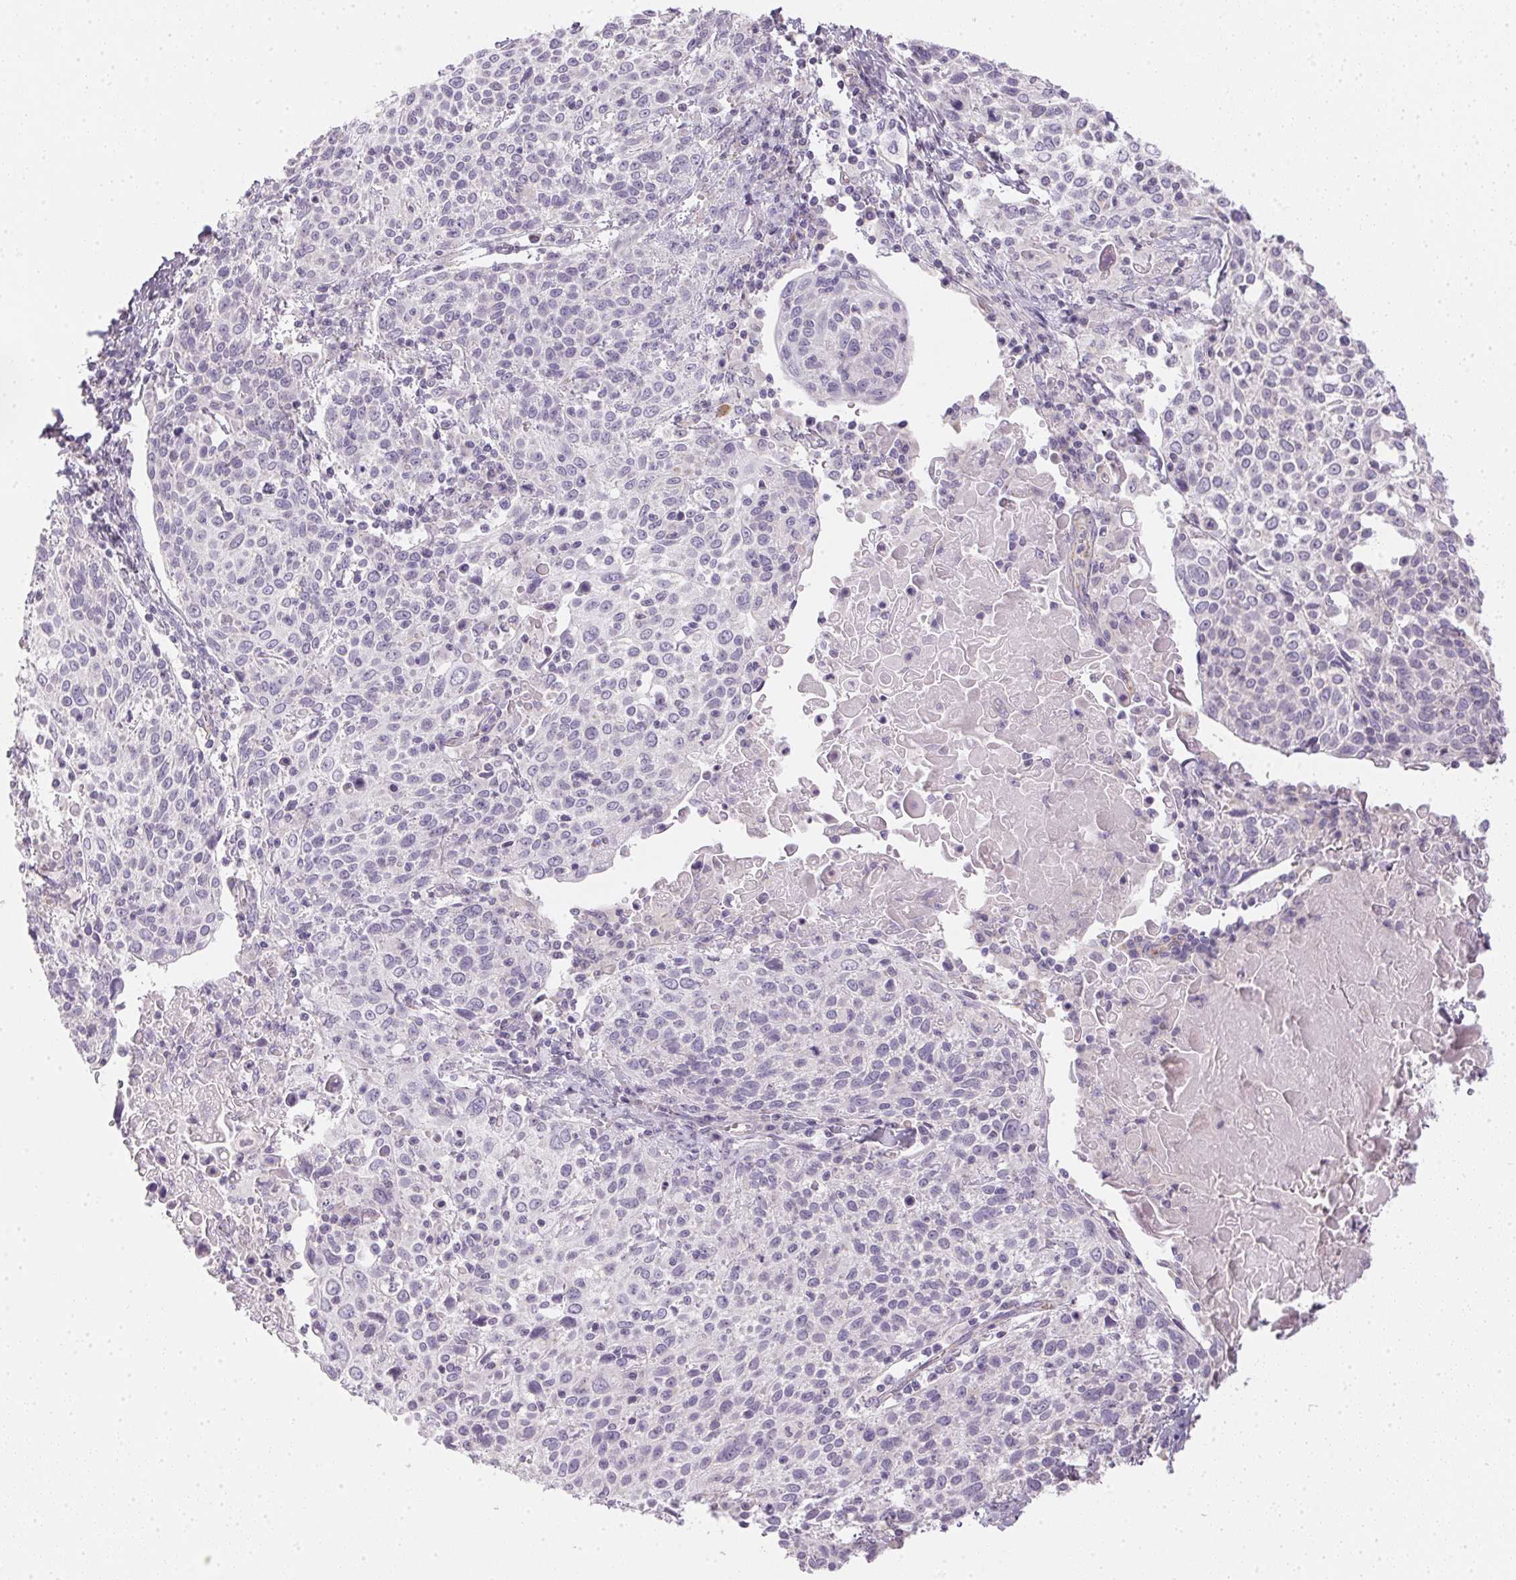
{"staining": {"intensity": "negative", "quantity": "none", "location": "none"}, "tissue": "cervical cancer", "cell_type": "Tumor cells", "image_type": "cancer", "snomed": [{"axis": "morphology", "description": "Squamous cell carcinoma, NOS"}, {"axis": "topography", "description": "Cervix"}], "caption": "A histopathology image of squamous cell carcinoma (cervical) stained for a protein shows no brown staining in tumor cells. (Stains: DAB (3,3'-diaminobenzidine) IHC with hematoxylin counter stain, Microscopy: brightfield microscopy at high magnification).", "gene": "SMYD1", "patient": {"sex": "female", "age": 61}}